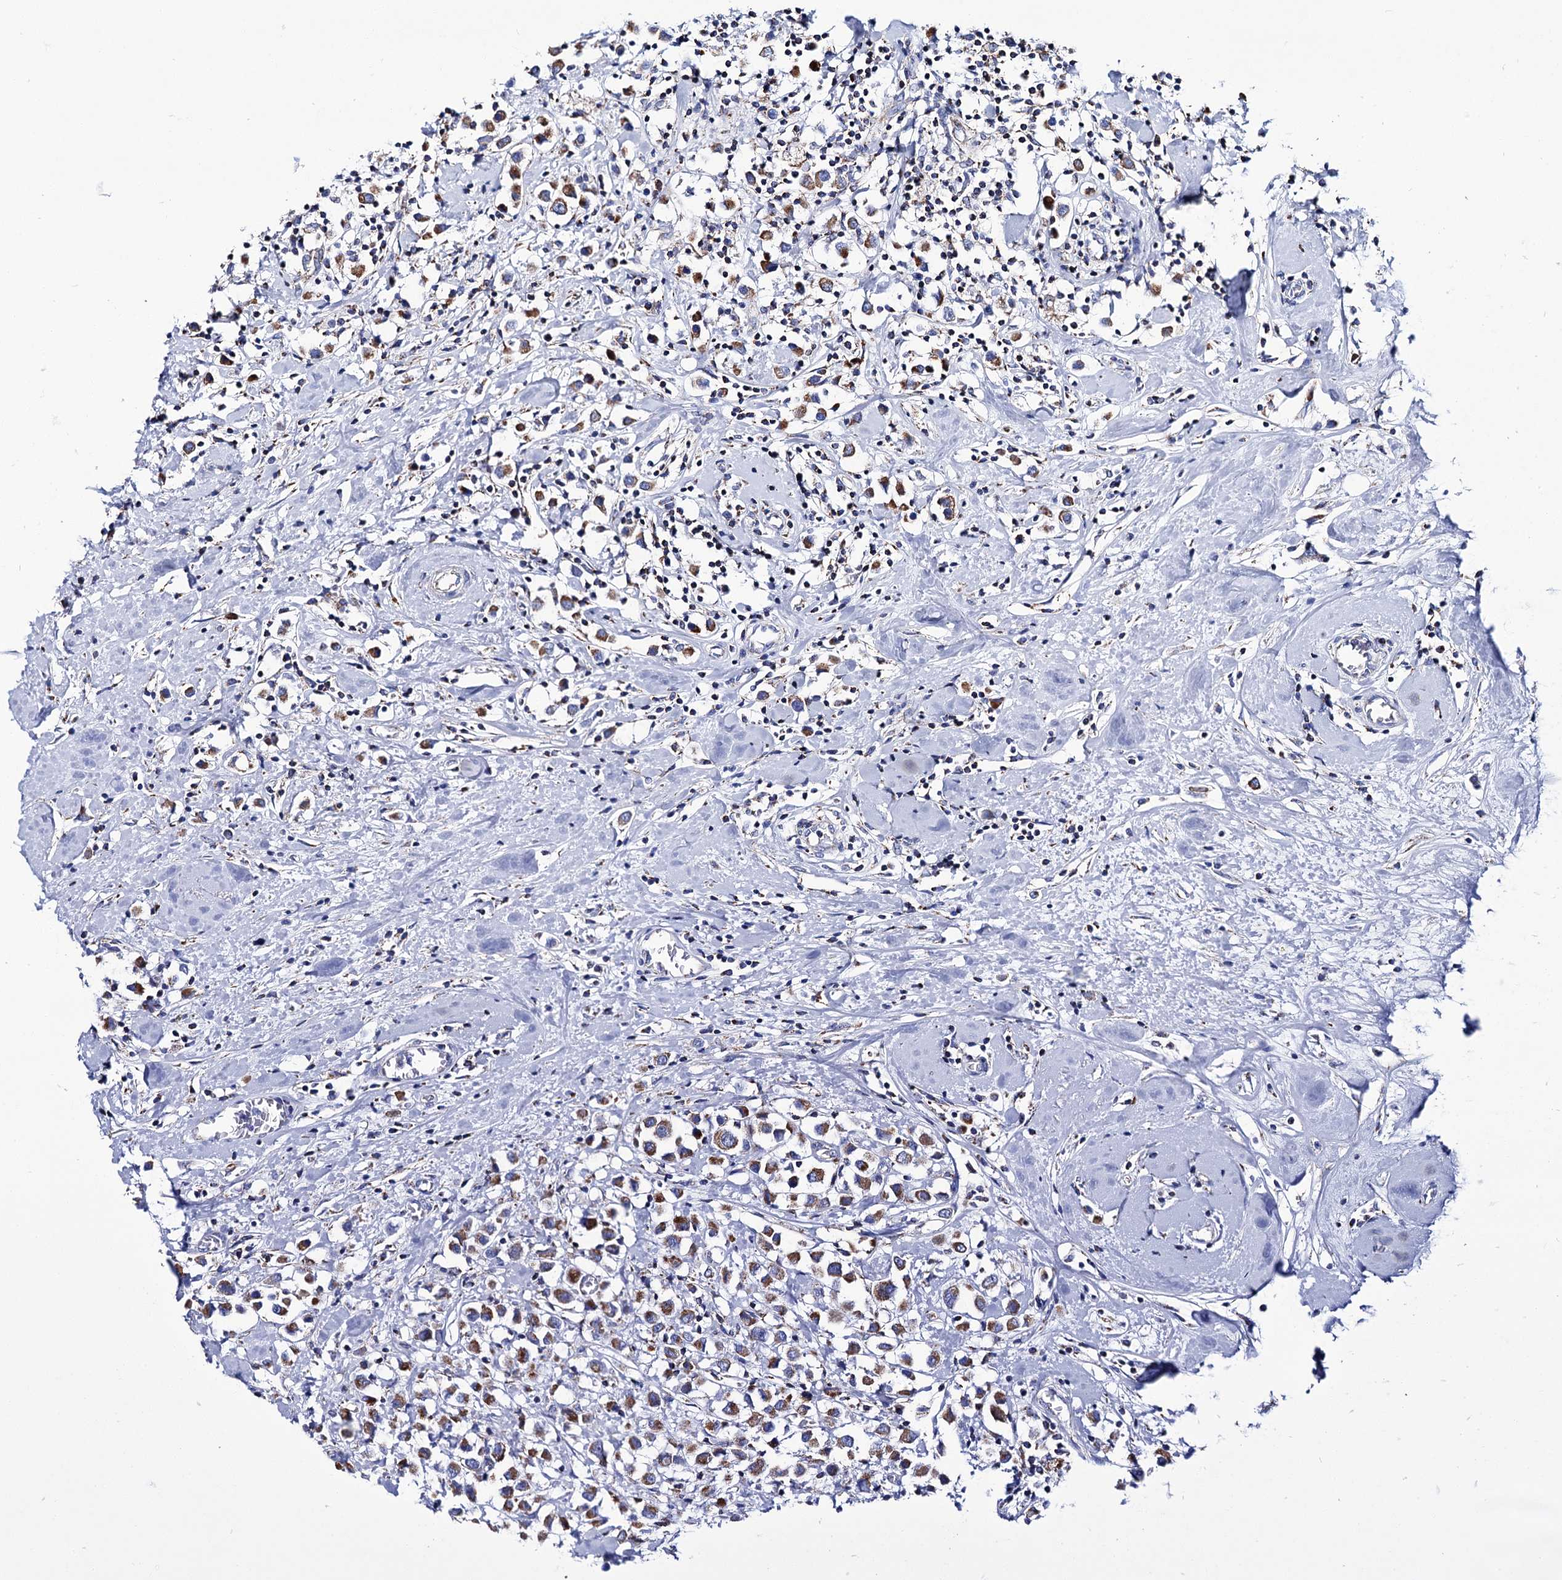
{"staining": {"intensity": "moderate", "quantity": ">75%", "location": "cytoplasmic/membranous"}, "tissue": "breast cancer", "cell_type": "Tumor cells", "image_type": "cancer", "snomed": [{"axis": "morphology", "description": "Duct carcinoma"}, {"axis": "topography", "description": "Breast"}], "caption": "Human breast infiltrating ductal carcinoma stained with a brown dye reveals moderate cytoplasmic/membranous positive staining in approximately >75% of tumor cells.", "gene": "UBASH3B", "patient": {"sex": "female", "age": 61}}